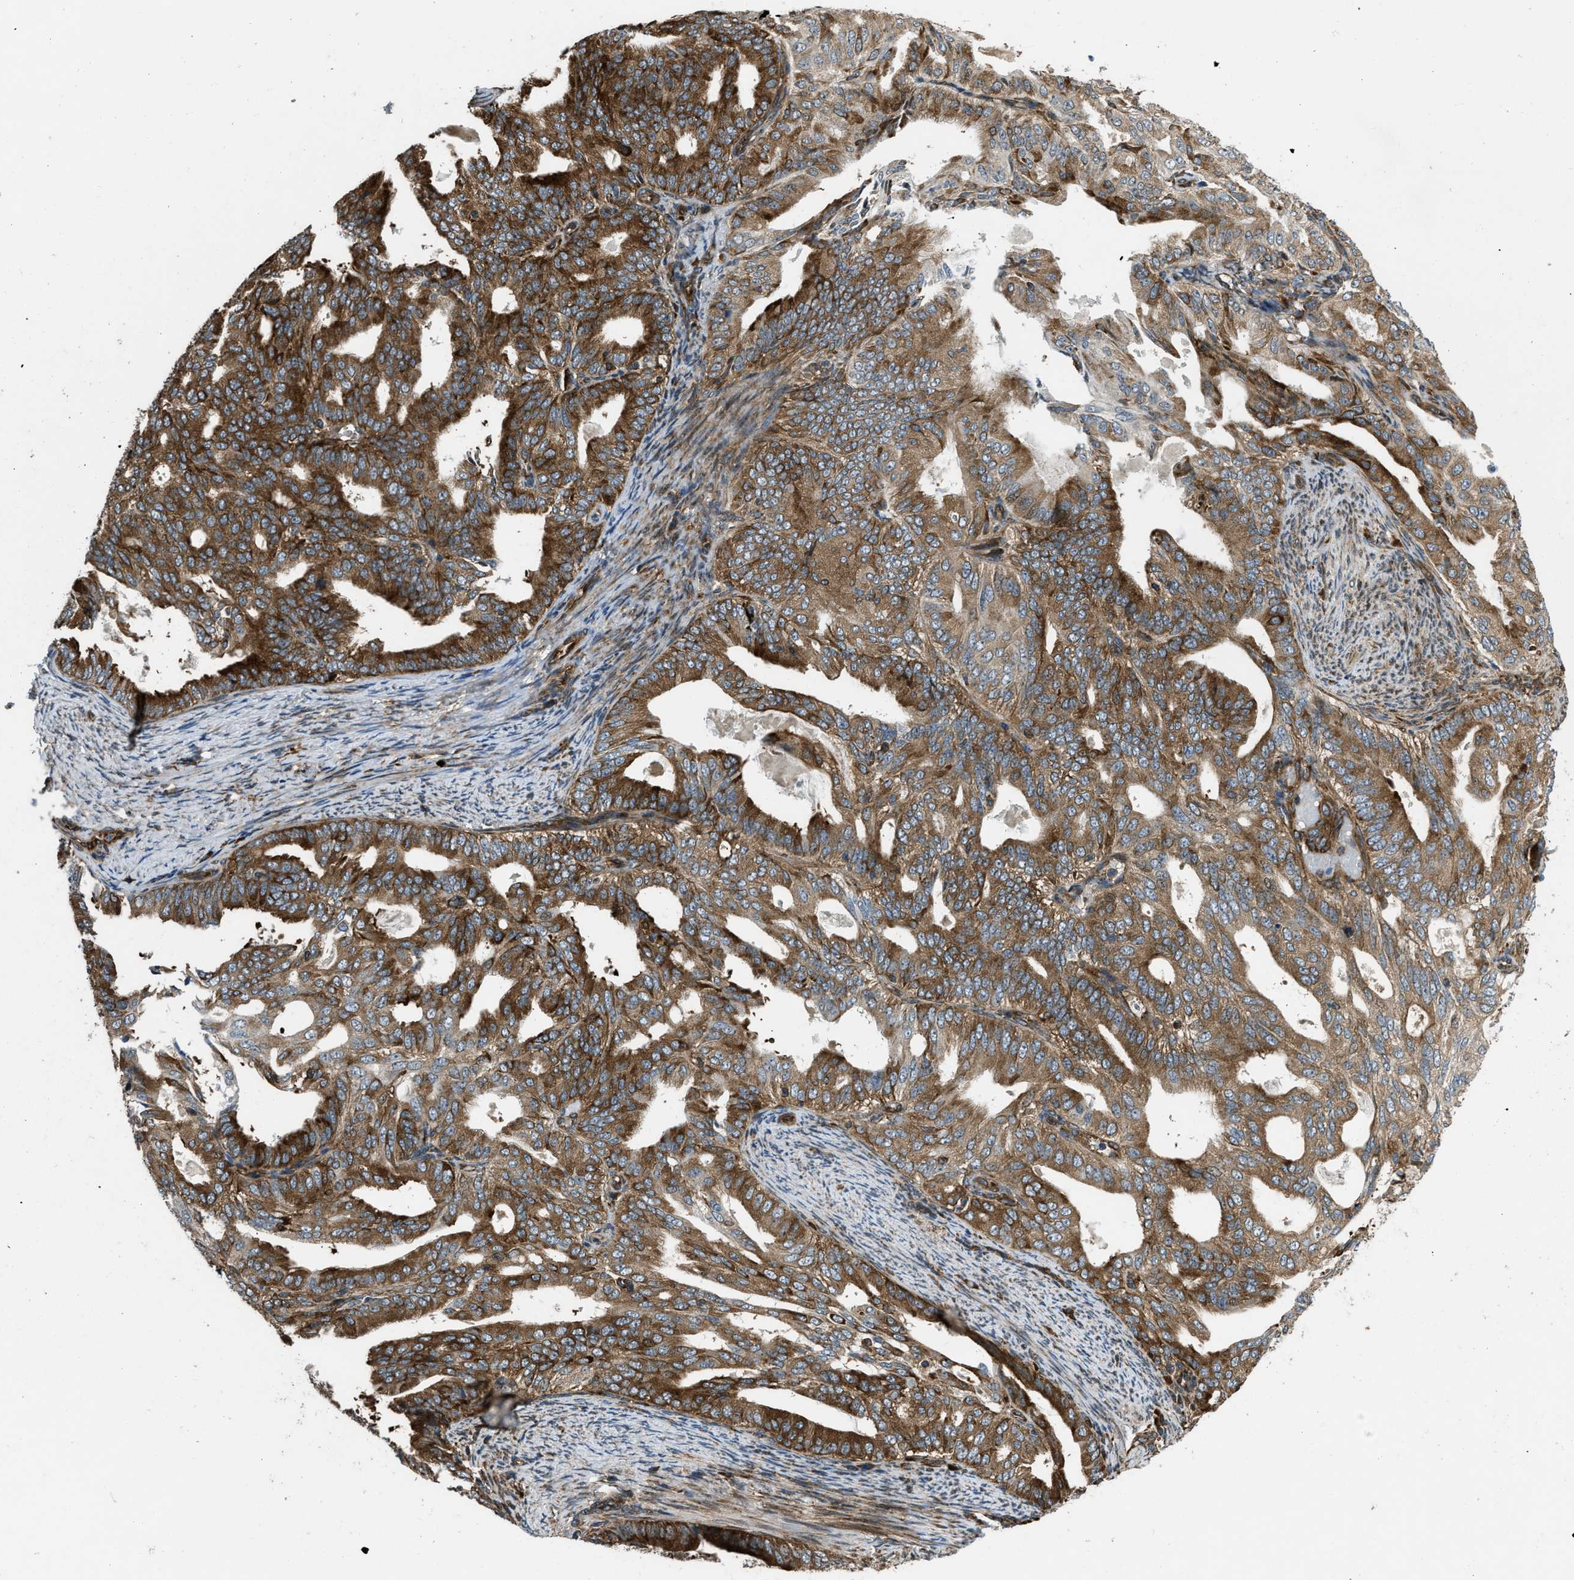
{"staining": {"intensity": "strong", "quantity": ">75%", "location": "cytoplasmic/membranous"}, "tissue": "endometrial cancer", "cell_type": "Tumor cells", "image_type": "cancer", "snomed": [{"axis": "morphology", "description": "Adenocarcinoma, NOS"}, {"axis": "topography", "description": "Endometrium"}], "caption": "Adenocarcinoma (endometrial) tissue exhibits strong cytoplasmic/membranous positivity in about >75% of tumor cells, visualized by immunohistochemistry.", "gene": "RASGRF2", "patient": {"sex": "female", "age": 58}}